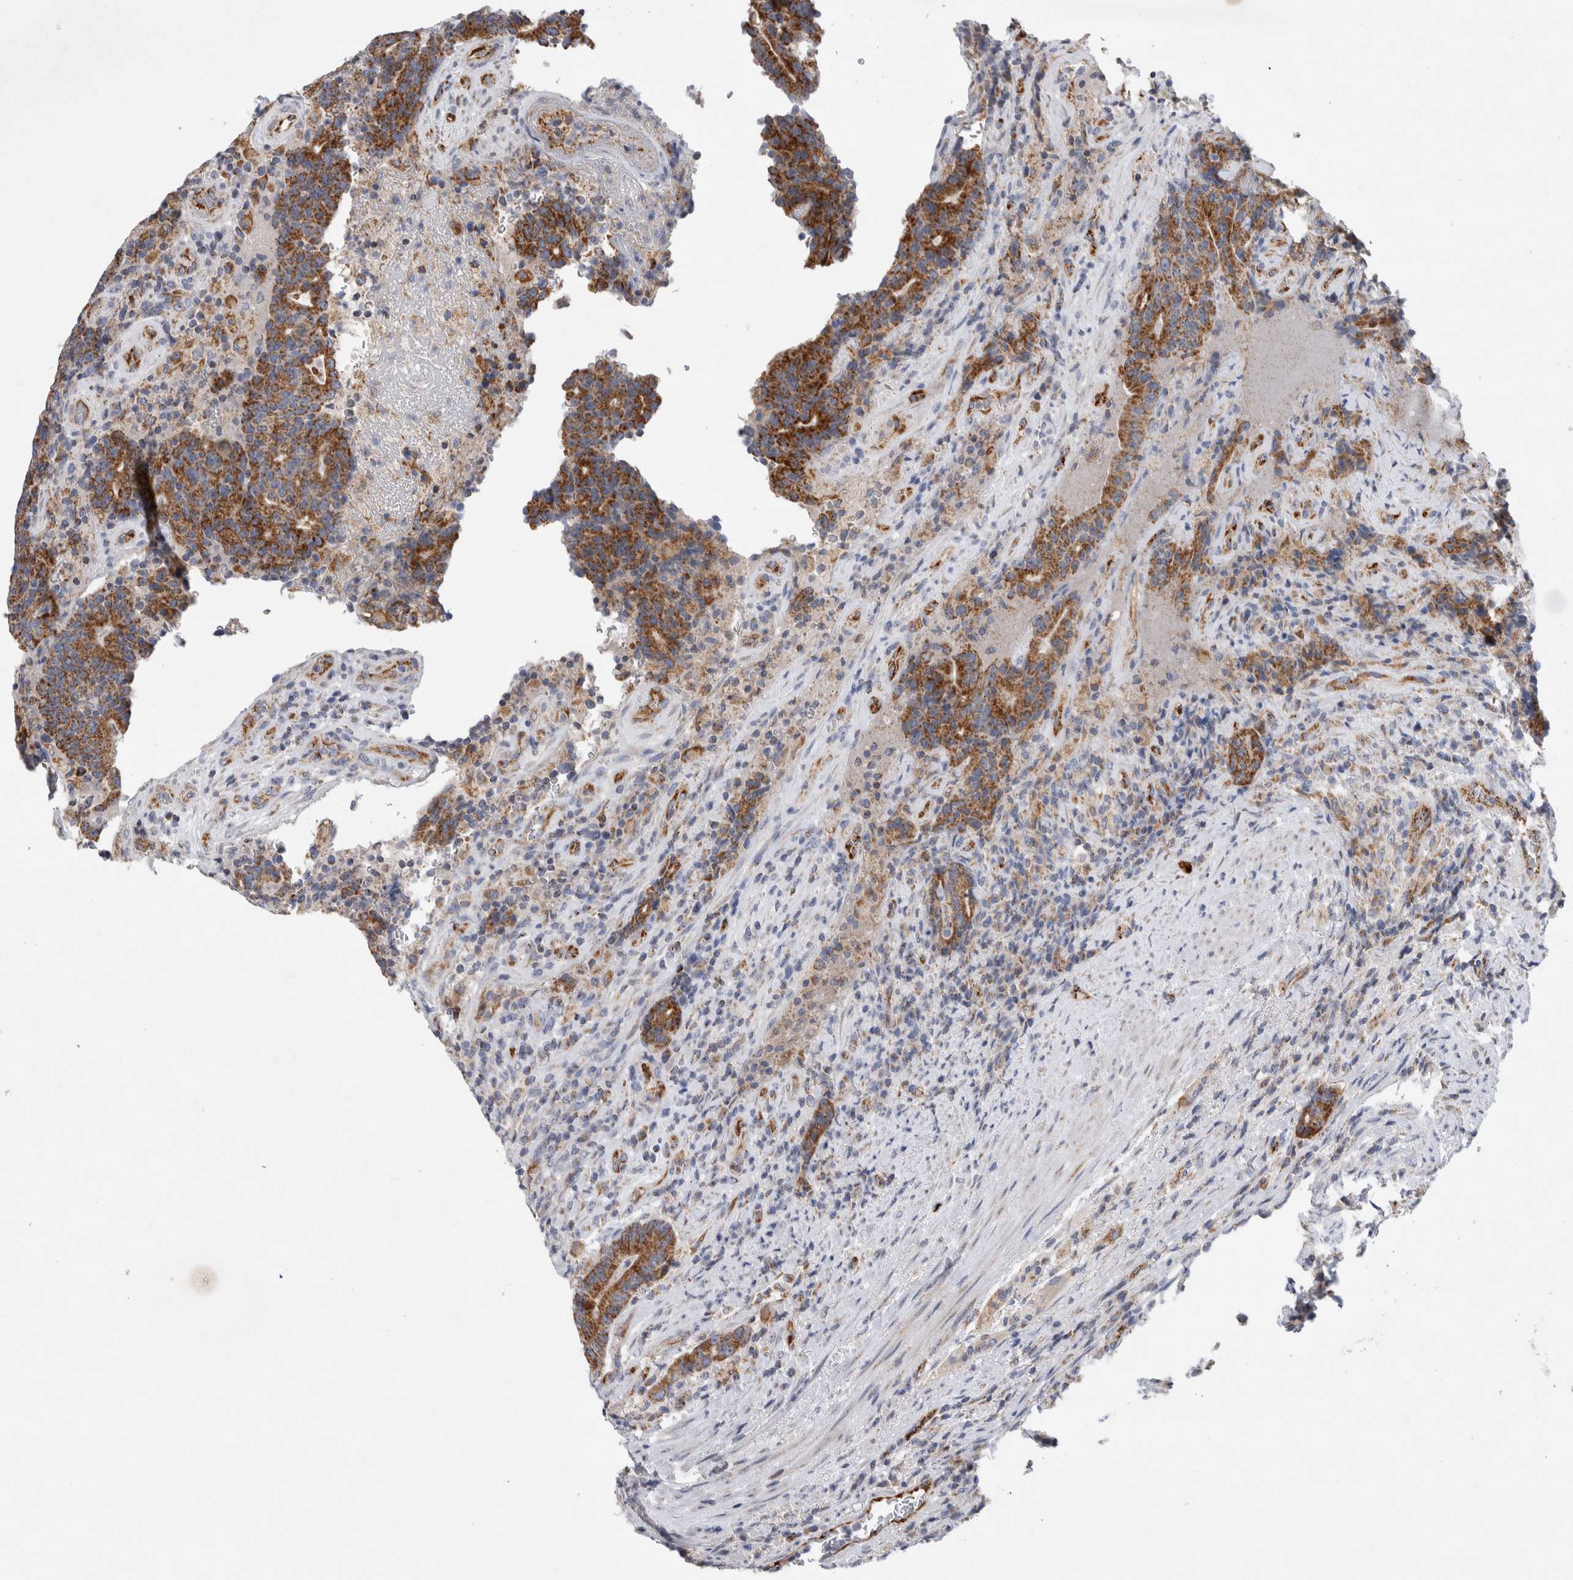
{"staining": {"intensity": "strong", "quantity": "<25%", "location": "cytoplasmic/membranous"}, "tissue": "colorectal cancer", "cell_type": "Tumor cells", "image_type": "cancer", "snomed": [{"axis": "morphology", "description": "Normal tissue, NOS"}, {"axis": "morphology", "description": "Adenocarcinoma, NOS"}, {"axis": "topography", "description": "Colon"}], "caption": "A brown stain highlights strong cytoplasmic/membranous expression of a protein in adenocarcinoma (colorectal) tumor cells. The staining was performed using DAB (3,3'-diaminobenzidine), with brown indicating positive protein expression. Nuclei are stained blue with hematoxylin.", "gene": "IARS2", "patient": {"sex": "female", "age": 75}}